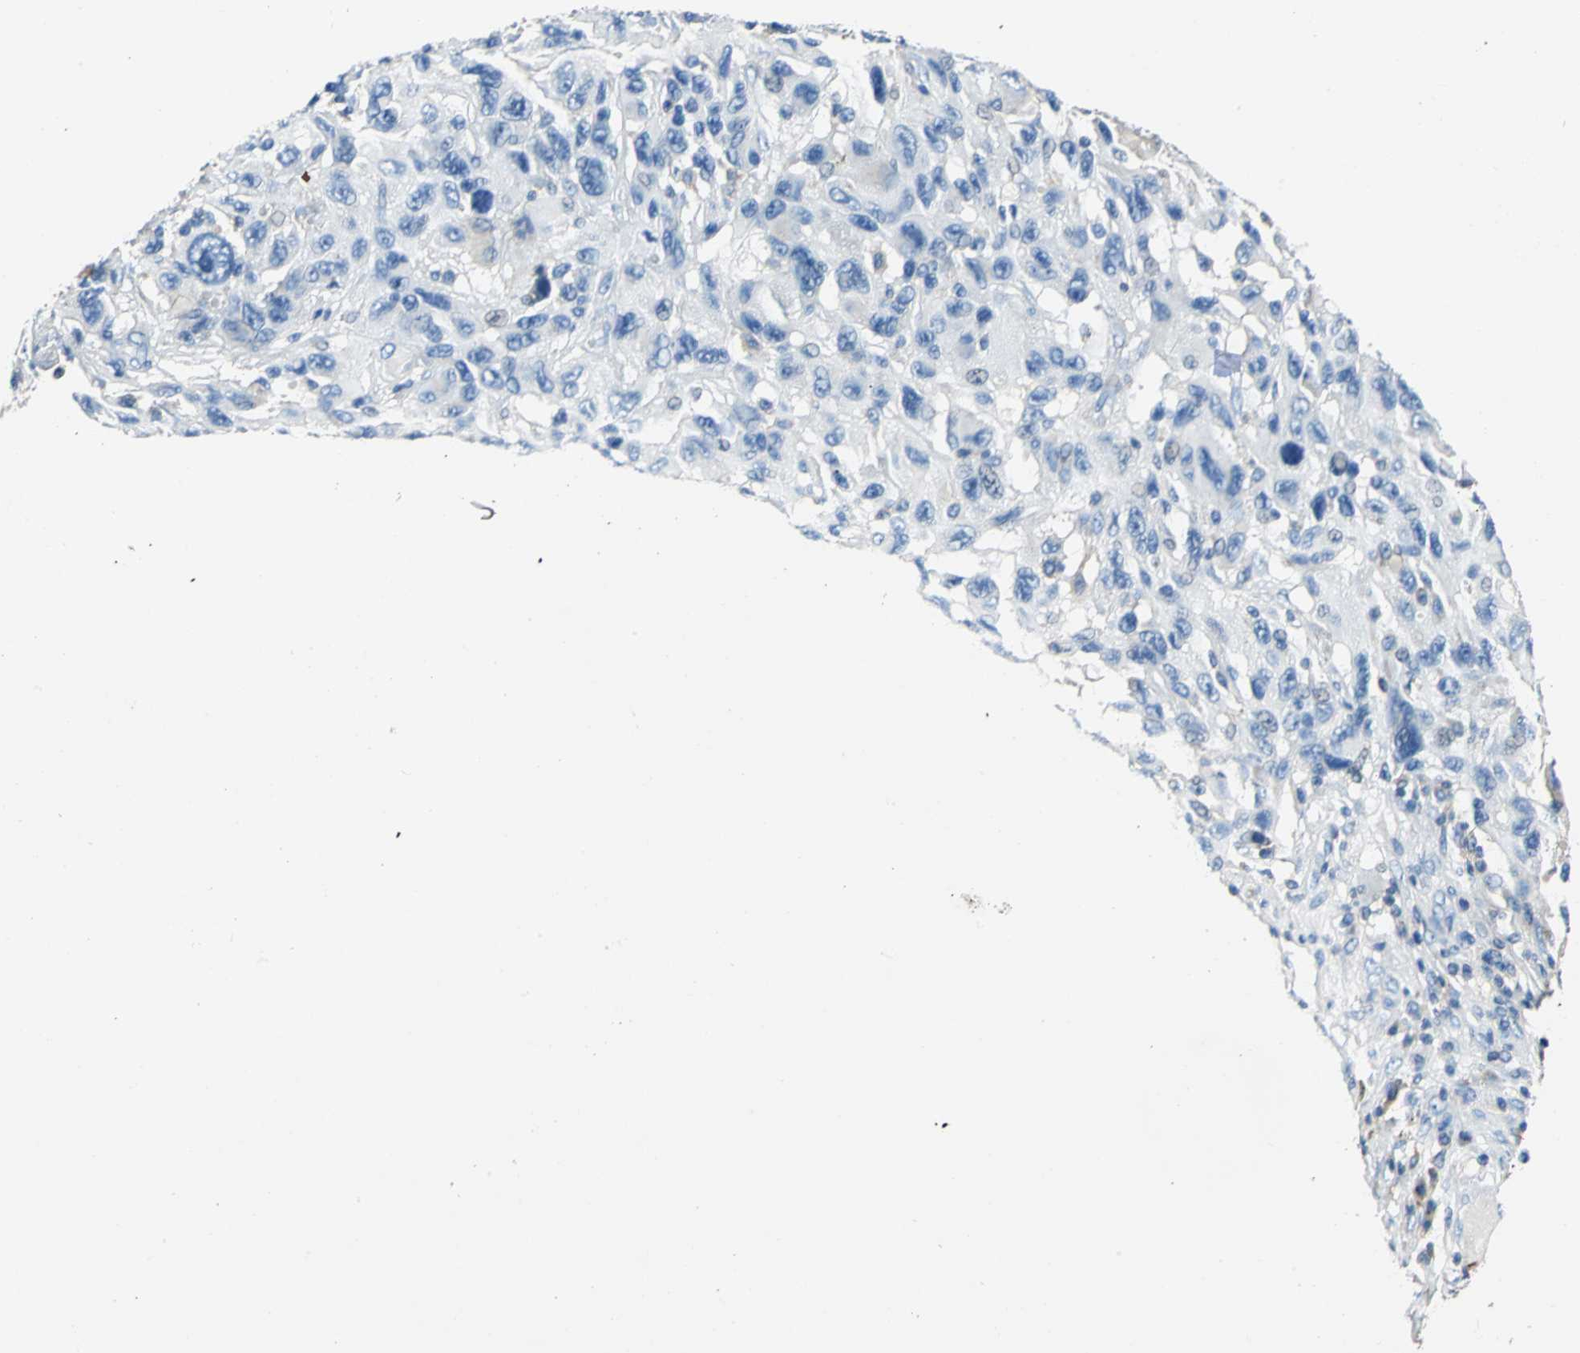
{"staining": {"intensity": "negative", "quantity": "none", "location": "none"}, "tissue": "melanoma", "cell_type": "Tumor cells", "image_type": "cancer", "snomed": [{"axis": "morphology", "description": "Malignant melanoma, NOS"}, {"axis": "topography", "description": "Skin"}], "caption": "This is a image of immunohistochemistry (IHC) staining of melanoma, which shows no staining in tumor cells. (DAB (3,3'-diaminobenzidine) immunohistochemistry, high magnification).", "gene": "SEPTIN6", "patient": {"sex": "male", "age": 53}}